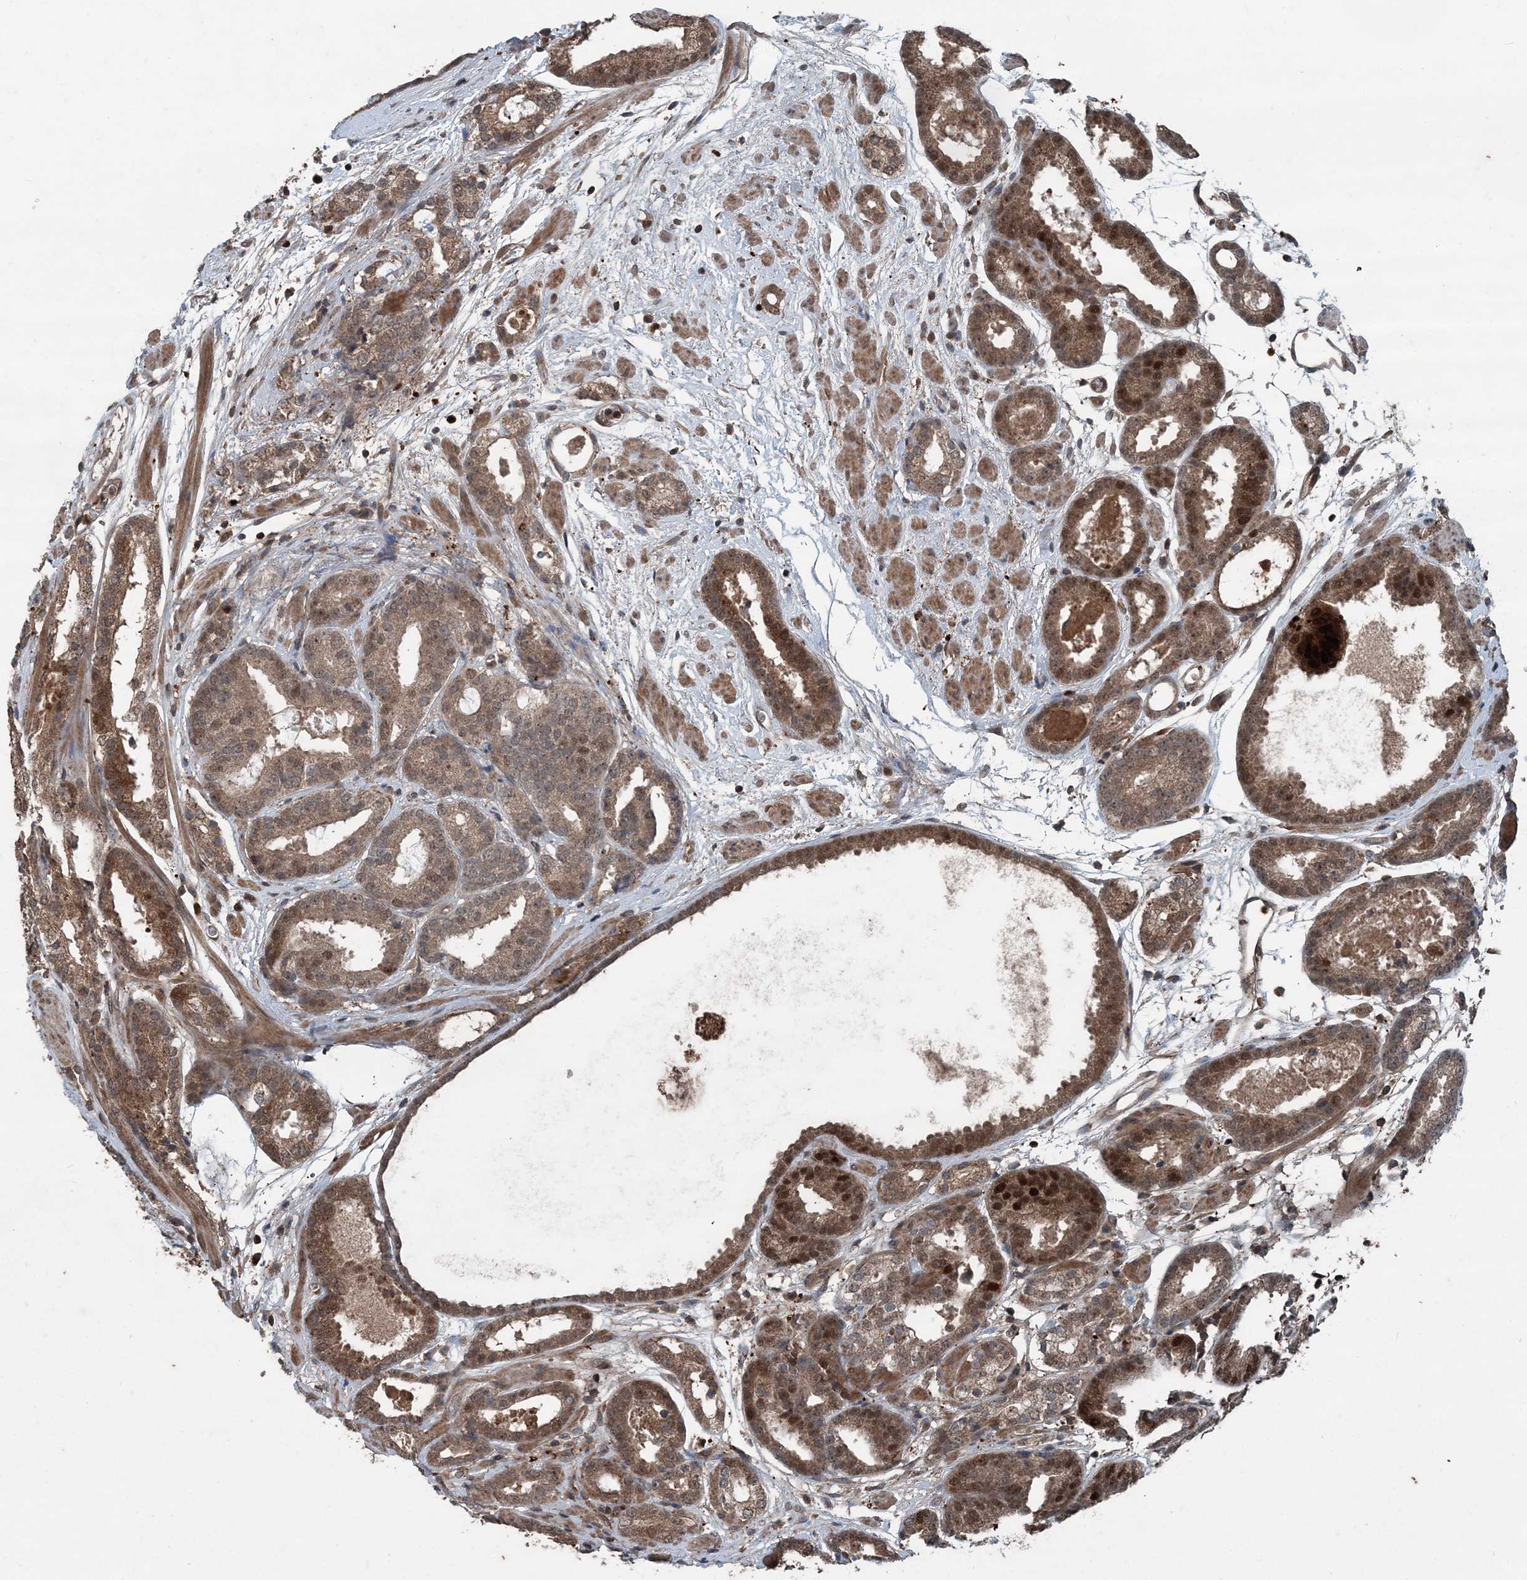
{"staining": {"intensity": "moderate", "quantity": ">75%", "location": "cytoplasmic/membranous,nuclear"}, "tissue": "prostate cancer", "cell_type": "Tumor cells", "image_type": "cancer", "snomed": [{"axis": "morphology", "description": "Adenocarcinoma, Low grade"}, {"axis": "topography", "description": "Prostate"}], "caption": "Prostate cancer stained with a brown dye shows moderate cytoplasmic/membranous and nuclear positive staining in approximately >75% of tumor cells.", "gene": "CFL1", "patient": {"sex": "male", "age": 69}}